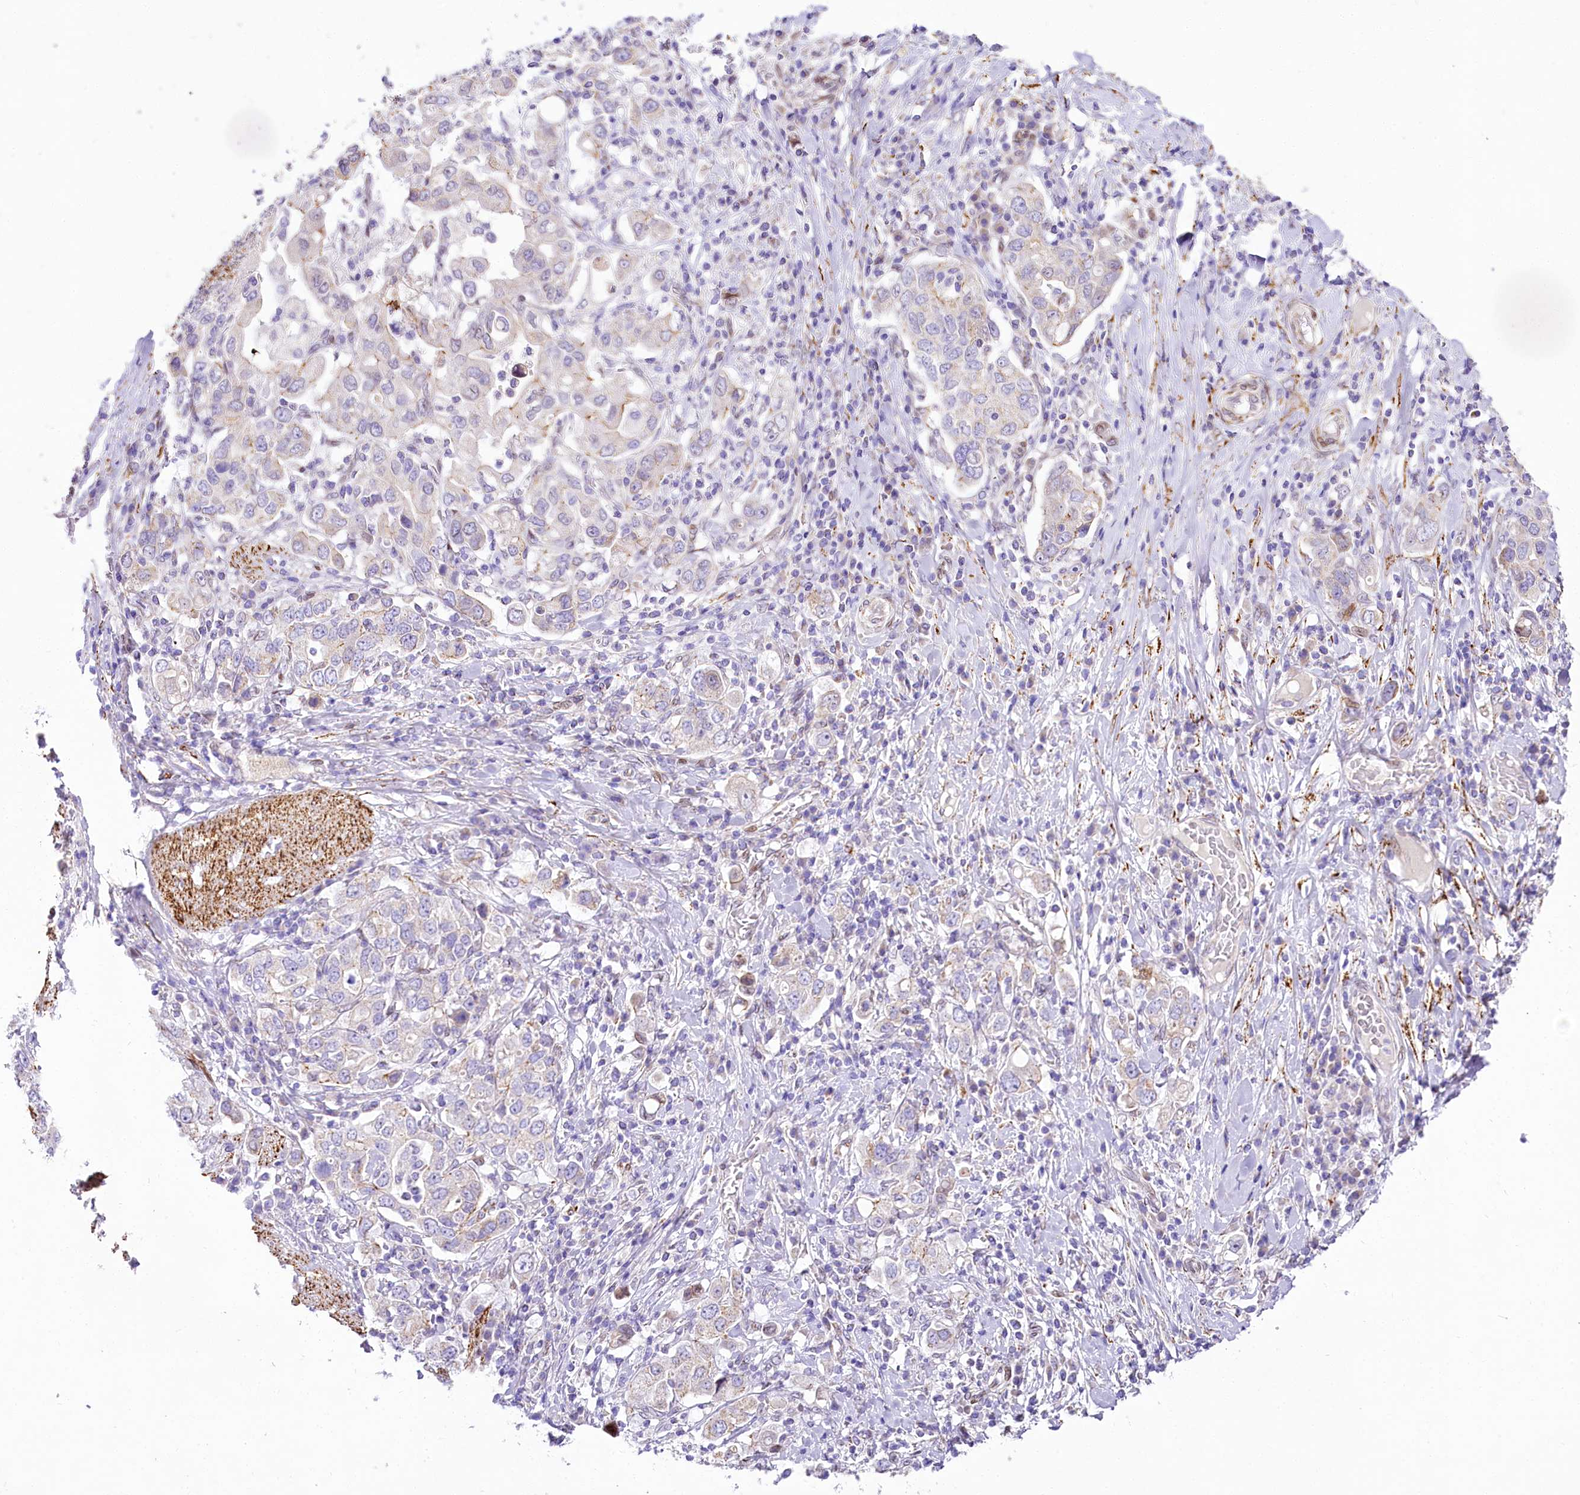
{"staining": {"intensity": "weak", "quantity": "<25%", "location": "cytoplasmic/membranous"}, "tissue": "stomach cancer", "cell_type": "Tumor cells", "image_type": "cancer", "snomed": [{"axis": "morphology", "description": "Adenocarcinoma, NOS"}, {"axis": "topography", "description": "Stomach, upper"}], "caption": "IHC histopathology image of stomach cancer stained for a protein (brown), which displays no expression in tumor cells.", "gene": "PPIP5K2", "patient": {"sex": "male", "age": 62}}